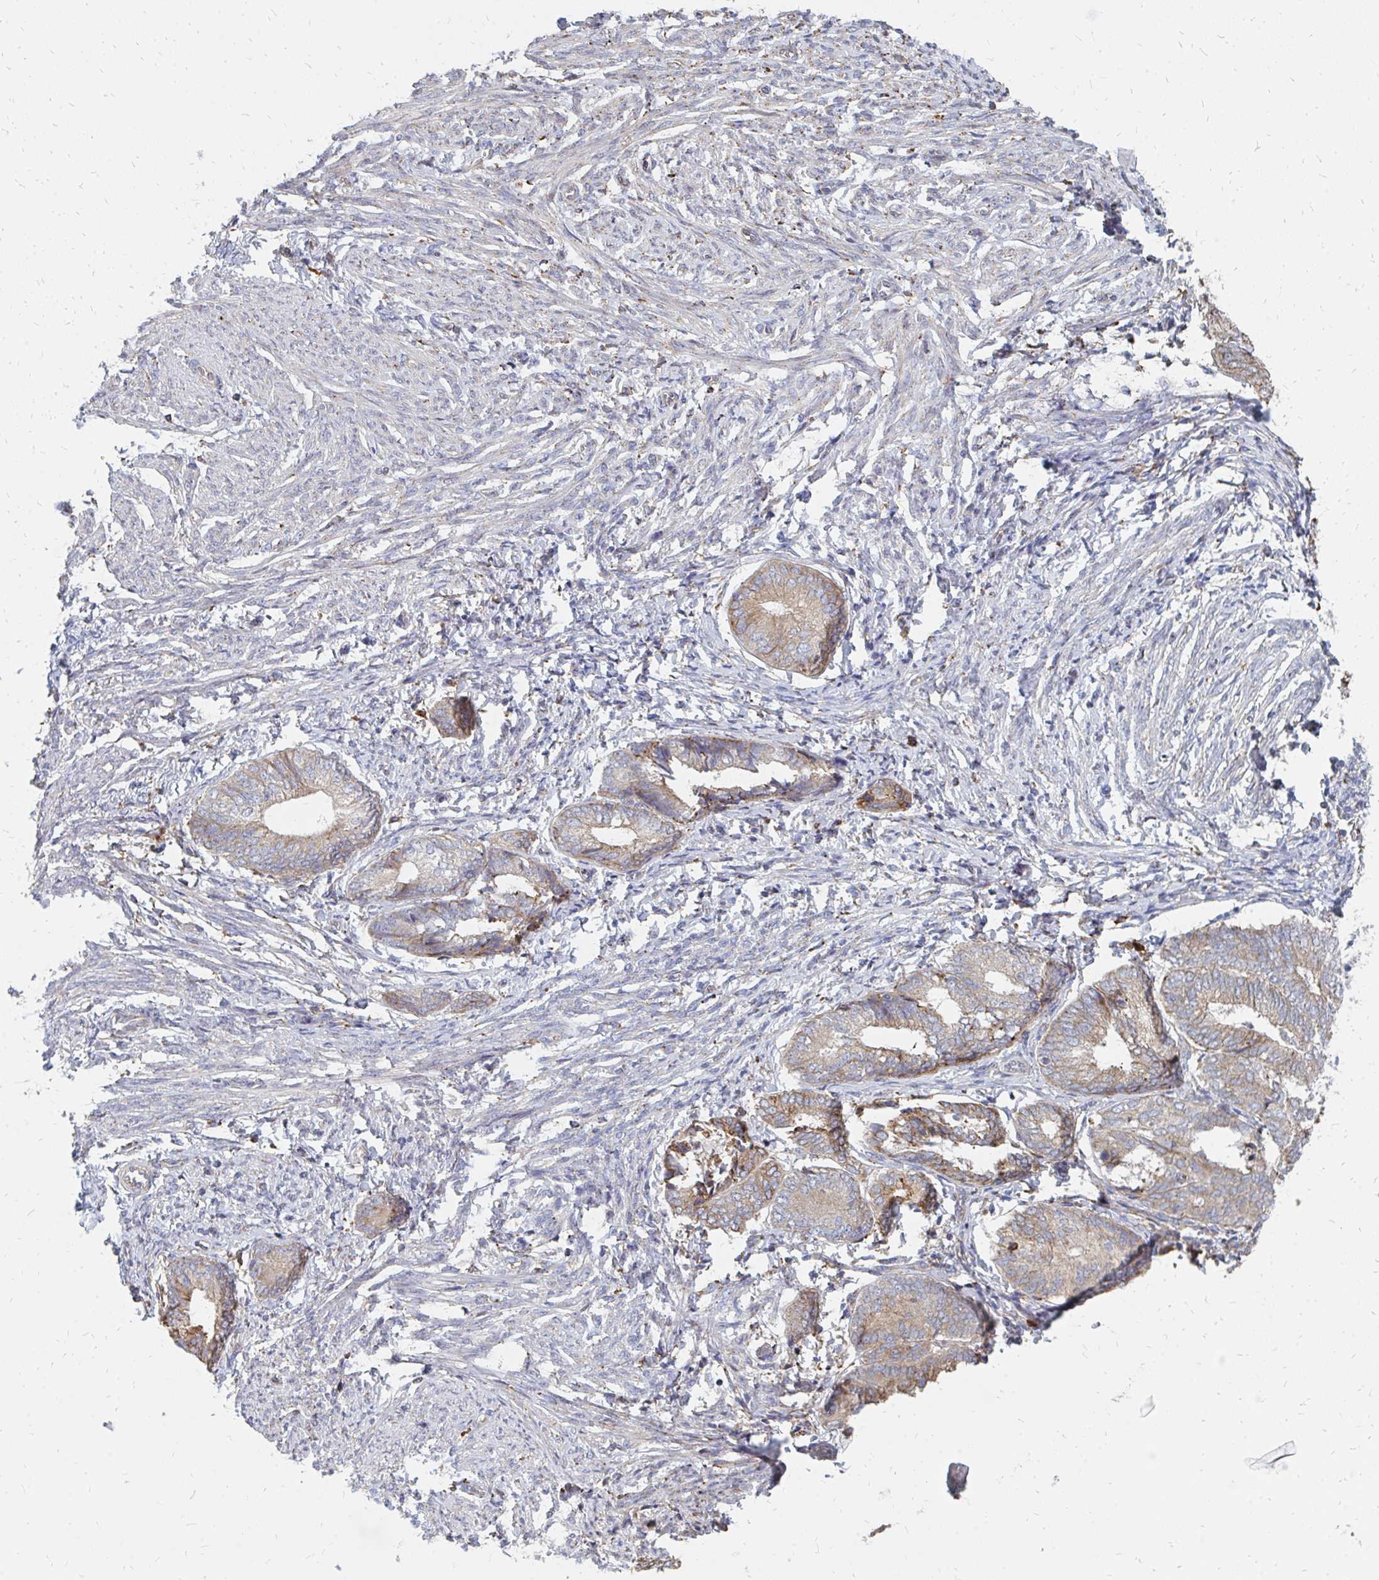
{"staining": {"intensity": "weak", "quantity": "25%-75%", "location": "cytoplasmic/membranous"}, "tissue": "endometrial cancer", "cell_type": "Tumor cells", "image_type": "cancer", "snomed": [{"axis": "morphology", "description": "Adenocarcinoma, NOS"}, {"axis": "topography", "description": "Endometrium"}], "caption": "Endometrial cancer (adenocarcinoma) stained with immunohistochemistry displays weak cytoplasmic/membranous staining in about 25%-75% of tumor cells.", "gene": "PPP1R13L", "patient": {"sex": "female", "age": 87}}